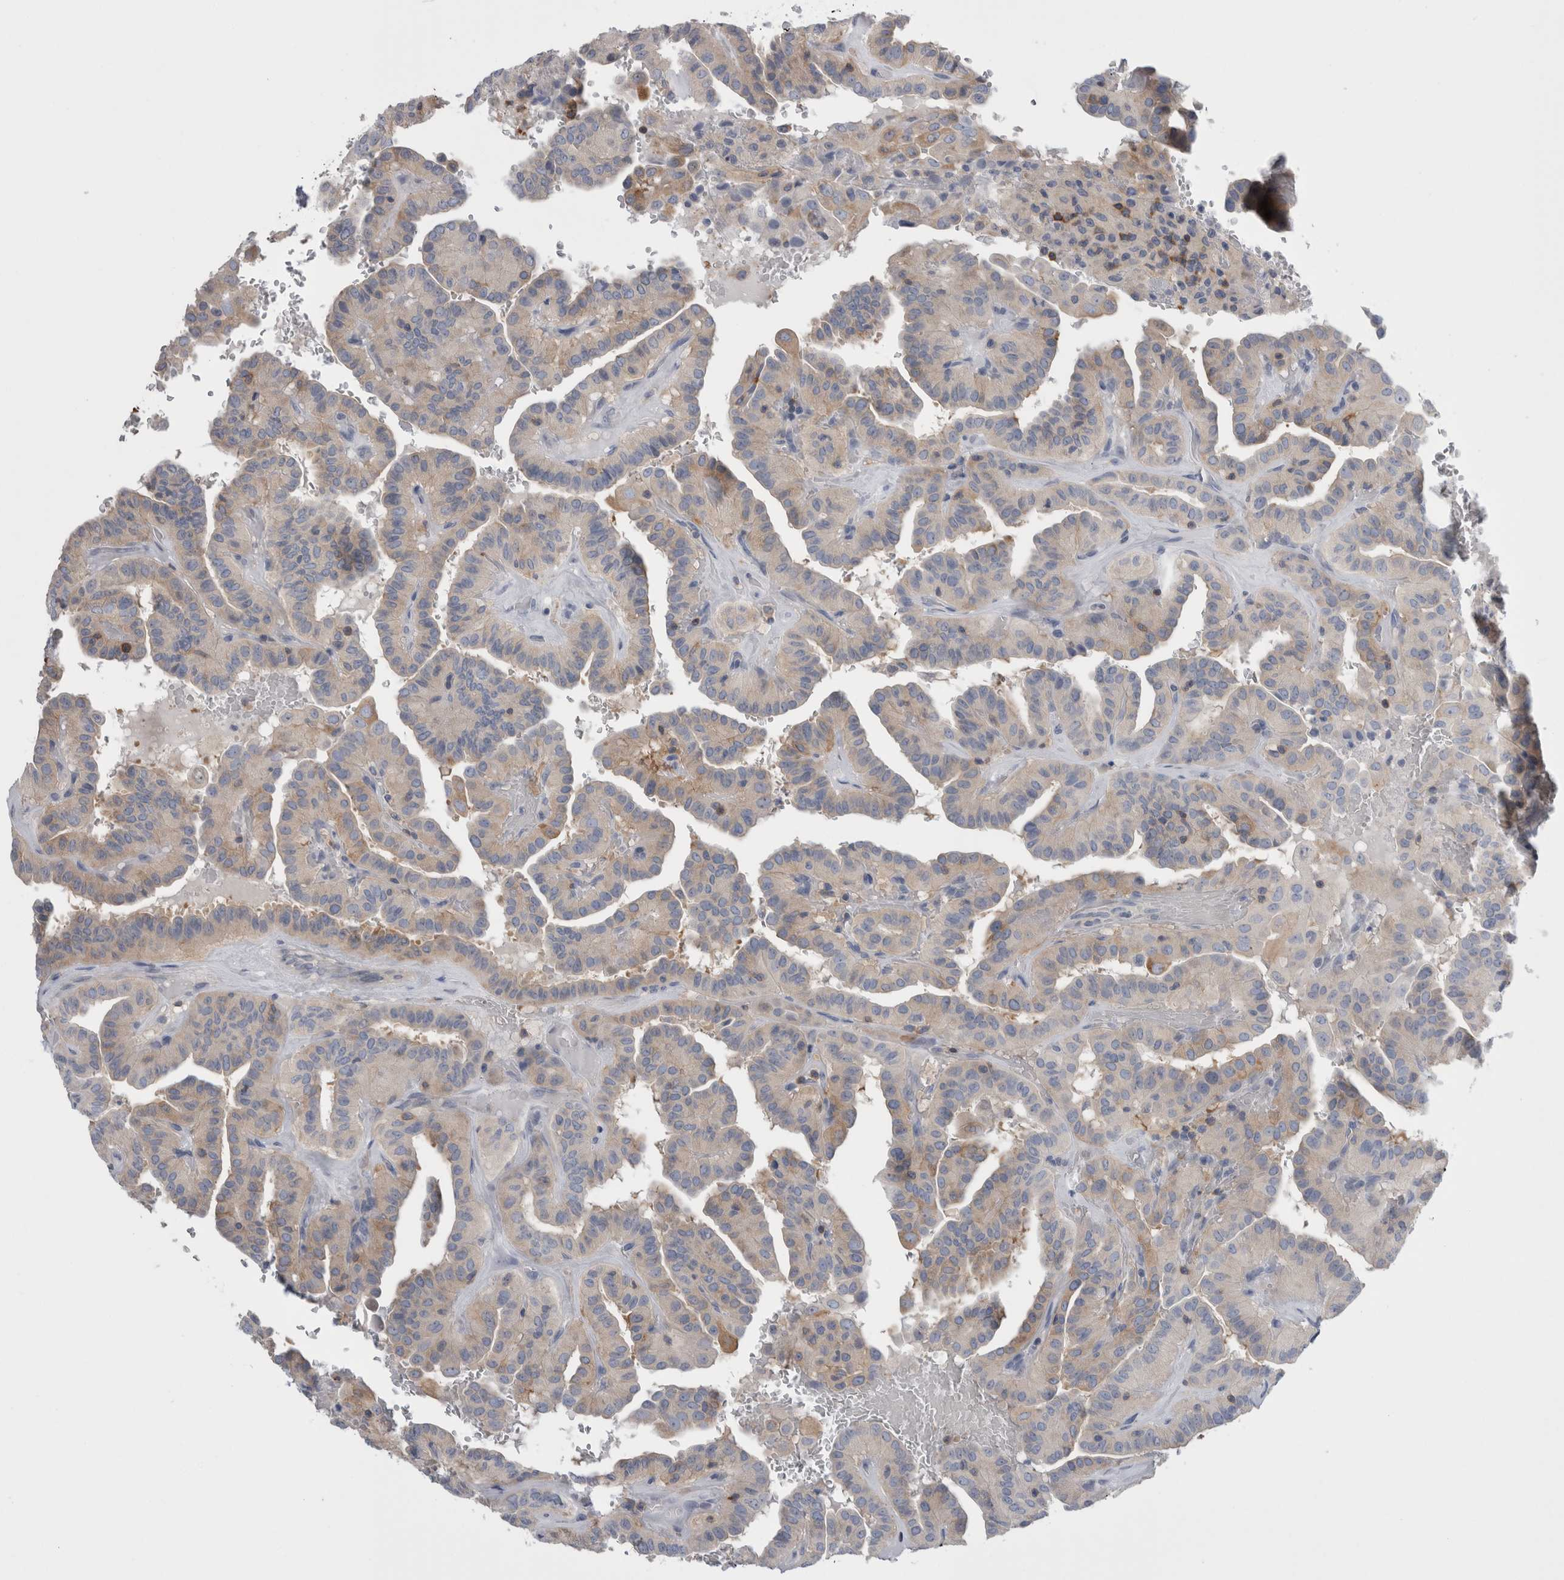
{"staining": {"intensity": "weak", "quantity": "<25%", "location": "cytoplasmic/membranous"}, "tissue": "thyroid cancer", "cell_type": "Tumor cells", "image_type": "cancer", "snomed": [{"axis": "morphology", "description": "Papillary adenocarcinoma, NOS"}, {"axis": "topography", "description": "Thyroid gland"}], "caption": "This photomicrograph is of thyroid cancer stained with IHC to label a protein in brown with the nuclei are counter-stained blue. There is no positivity in tumor cells. The staining was performed using DAB (3,3'-diaminobenzidine) to visualize the protein expression in brown, while the nuclei were stained in blue with hematoxylin (Magnification: 20x).", "gene": "DCTN6", "patient": {"sex": "male", "age": 77}}